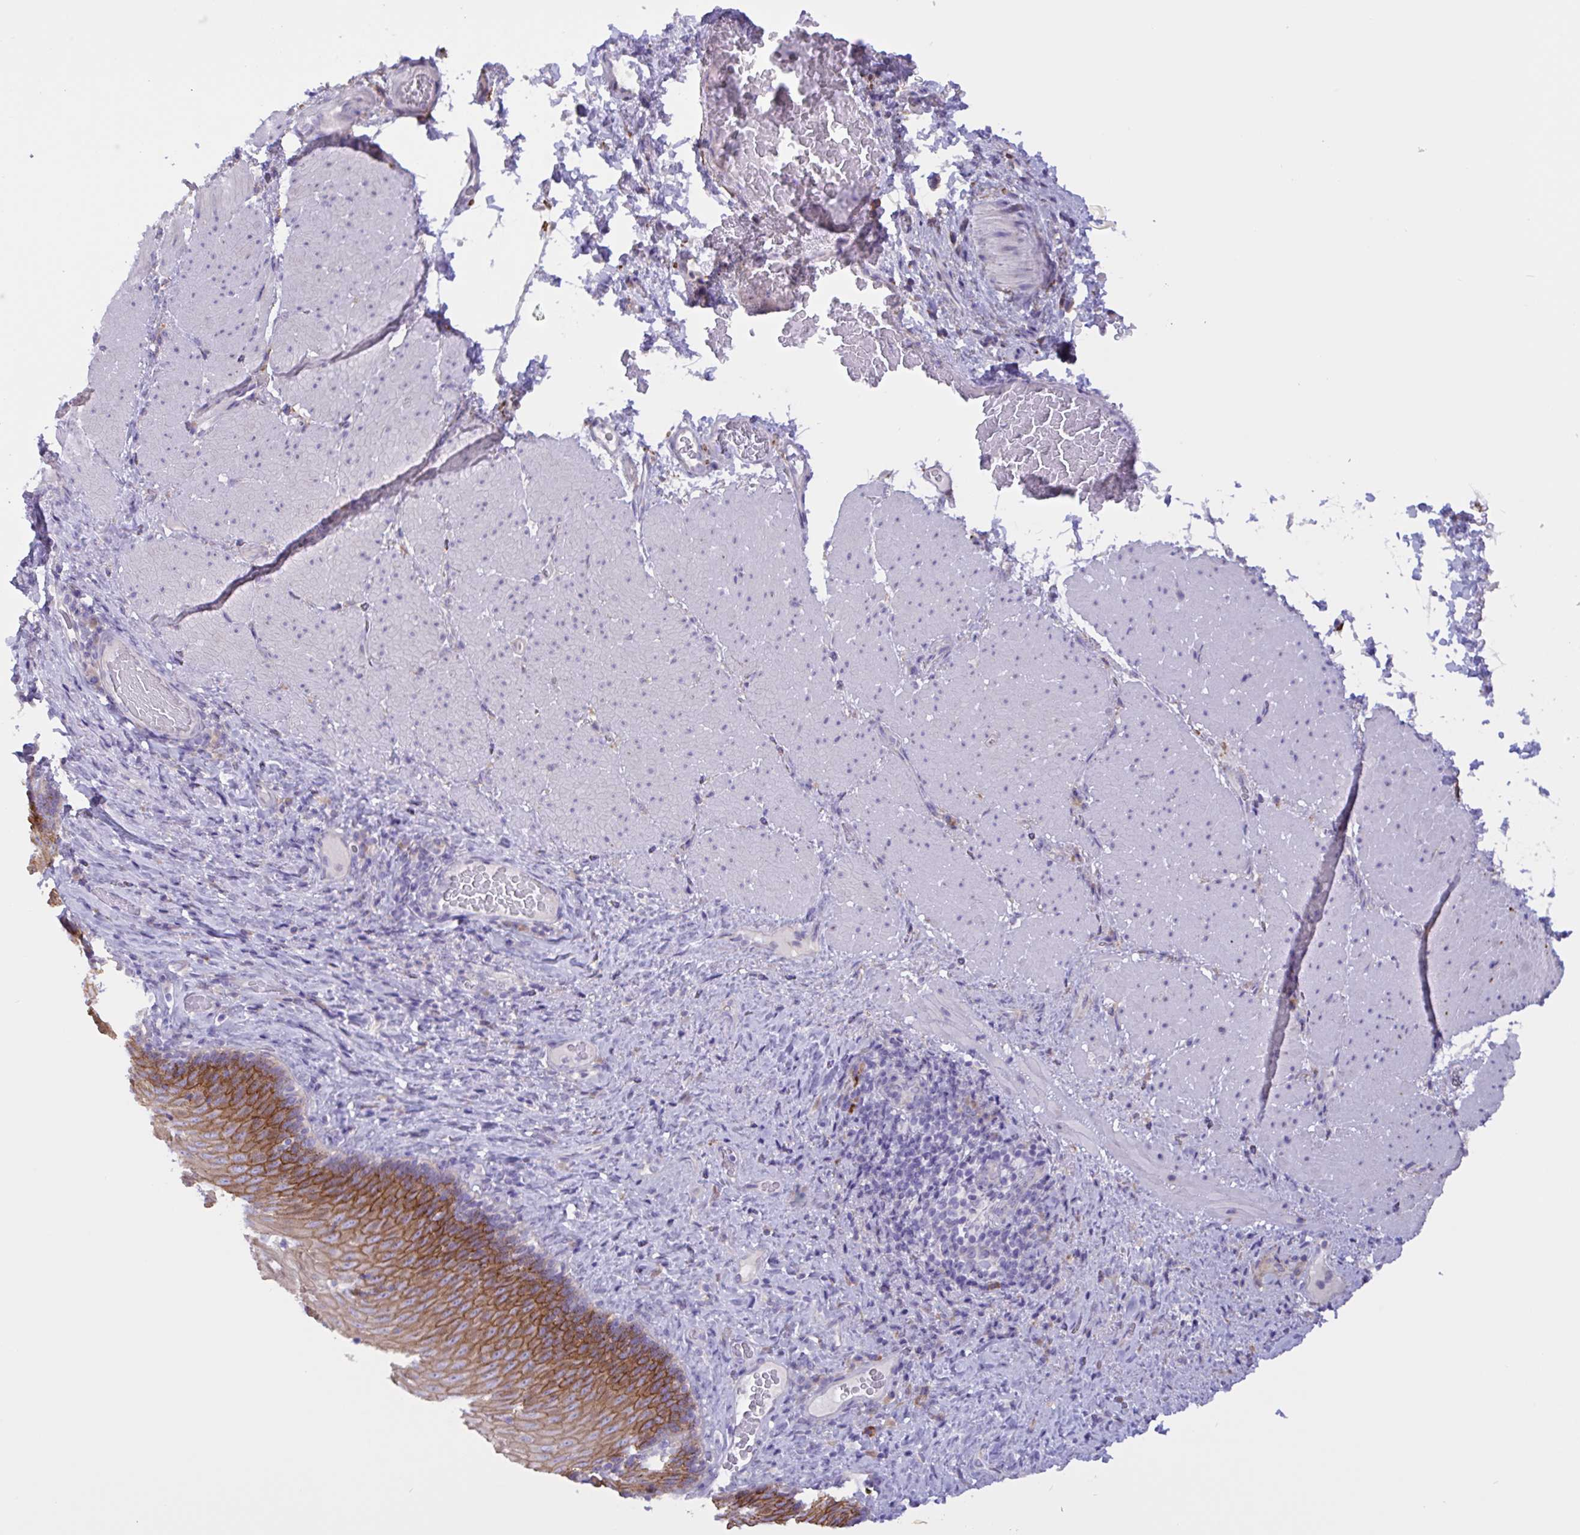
{"staining": {"intensity": "strong", "quantity": ">75%", "location": "cytoplasmic/membranous"}, "tissue": "esophagus", "cell_type": "Squamous epithelial cells", "image_type": "normal", "snomed": [{"axis": "morphology", "description": "Normal tissue, NOS"}, {"axis": "topography", "description": "Esophagus"}], "caption": "Immunohistochemical staining of benign esophagus displays >75% levels of strong cytoplasmic/membranous protein expression in about >75% of squamous epithelial cells.", "gene": "DSC3", "patient": {"sex": "male", "age": 62}}